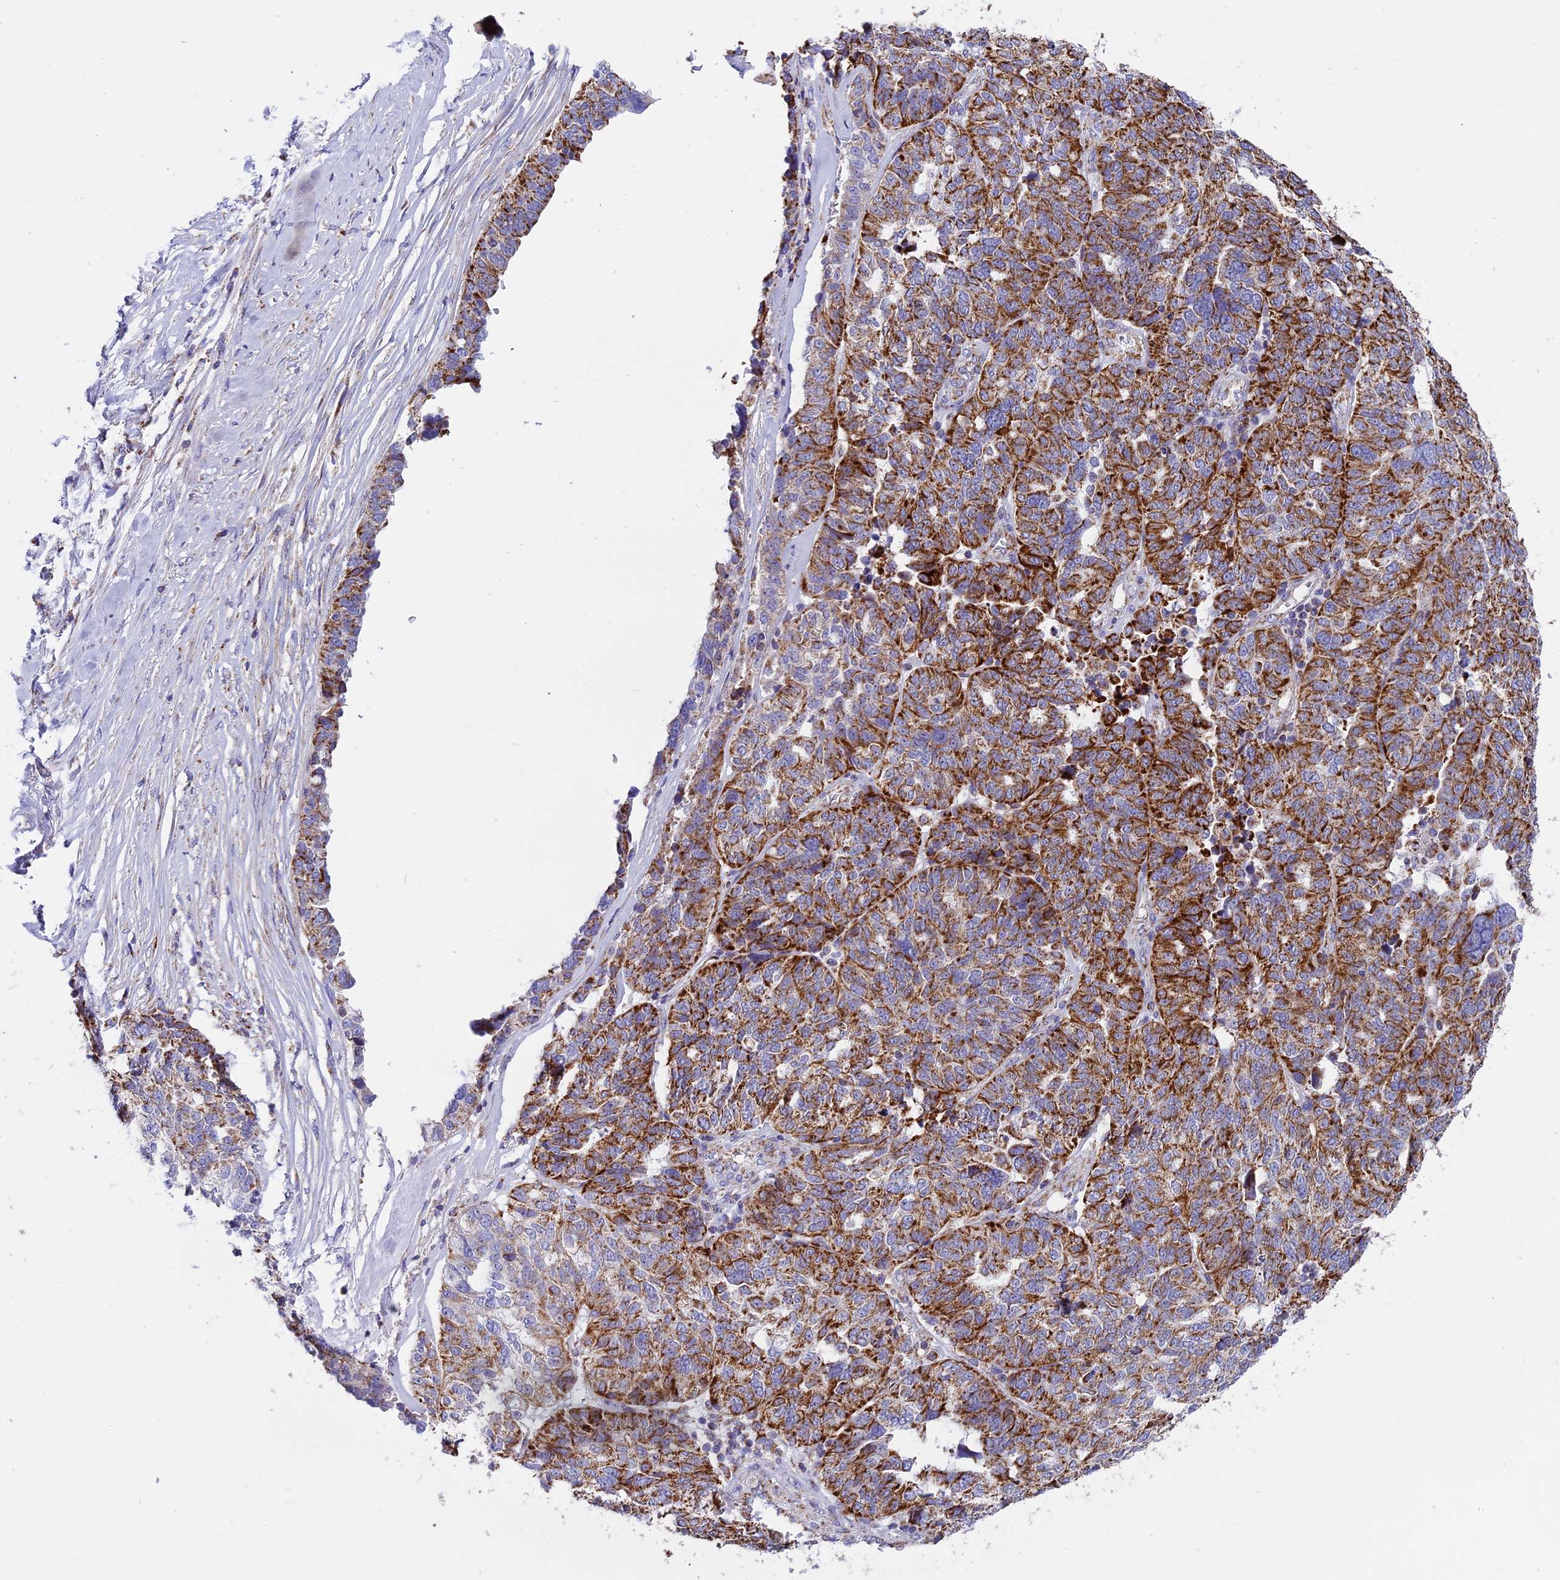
{"staining": {"intensity": "moderate", "quantity": ">75%", "location": "cytoplasmic/membranous"}, "tissue": "ovarian cancer", "cell_type": "Tumor cells", "image_type": "cancer", "snomed": [{"axis": "morphology", "description": "Cystadenocarcinoma, serous, NOS"}, {"axis": "topography", "description": "Ovary"}], "caption": "Ovarian serous cystadenocarcinoma stained for a protein (brown) displays moderate cytoplasmic/membranous positive staining in approximately >75% of tumor cells.", "gene": "MRPS34", "patient": {"sex": "female", "age": 59}}